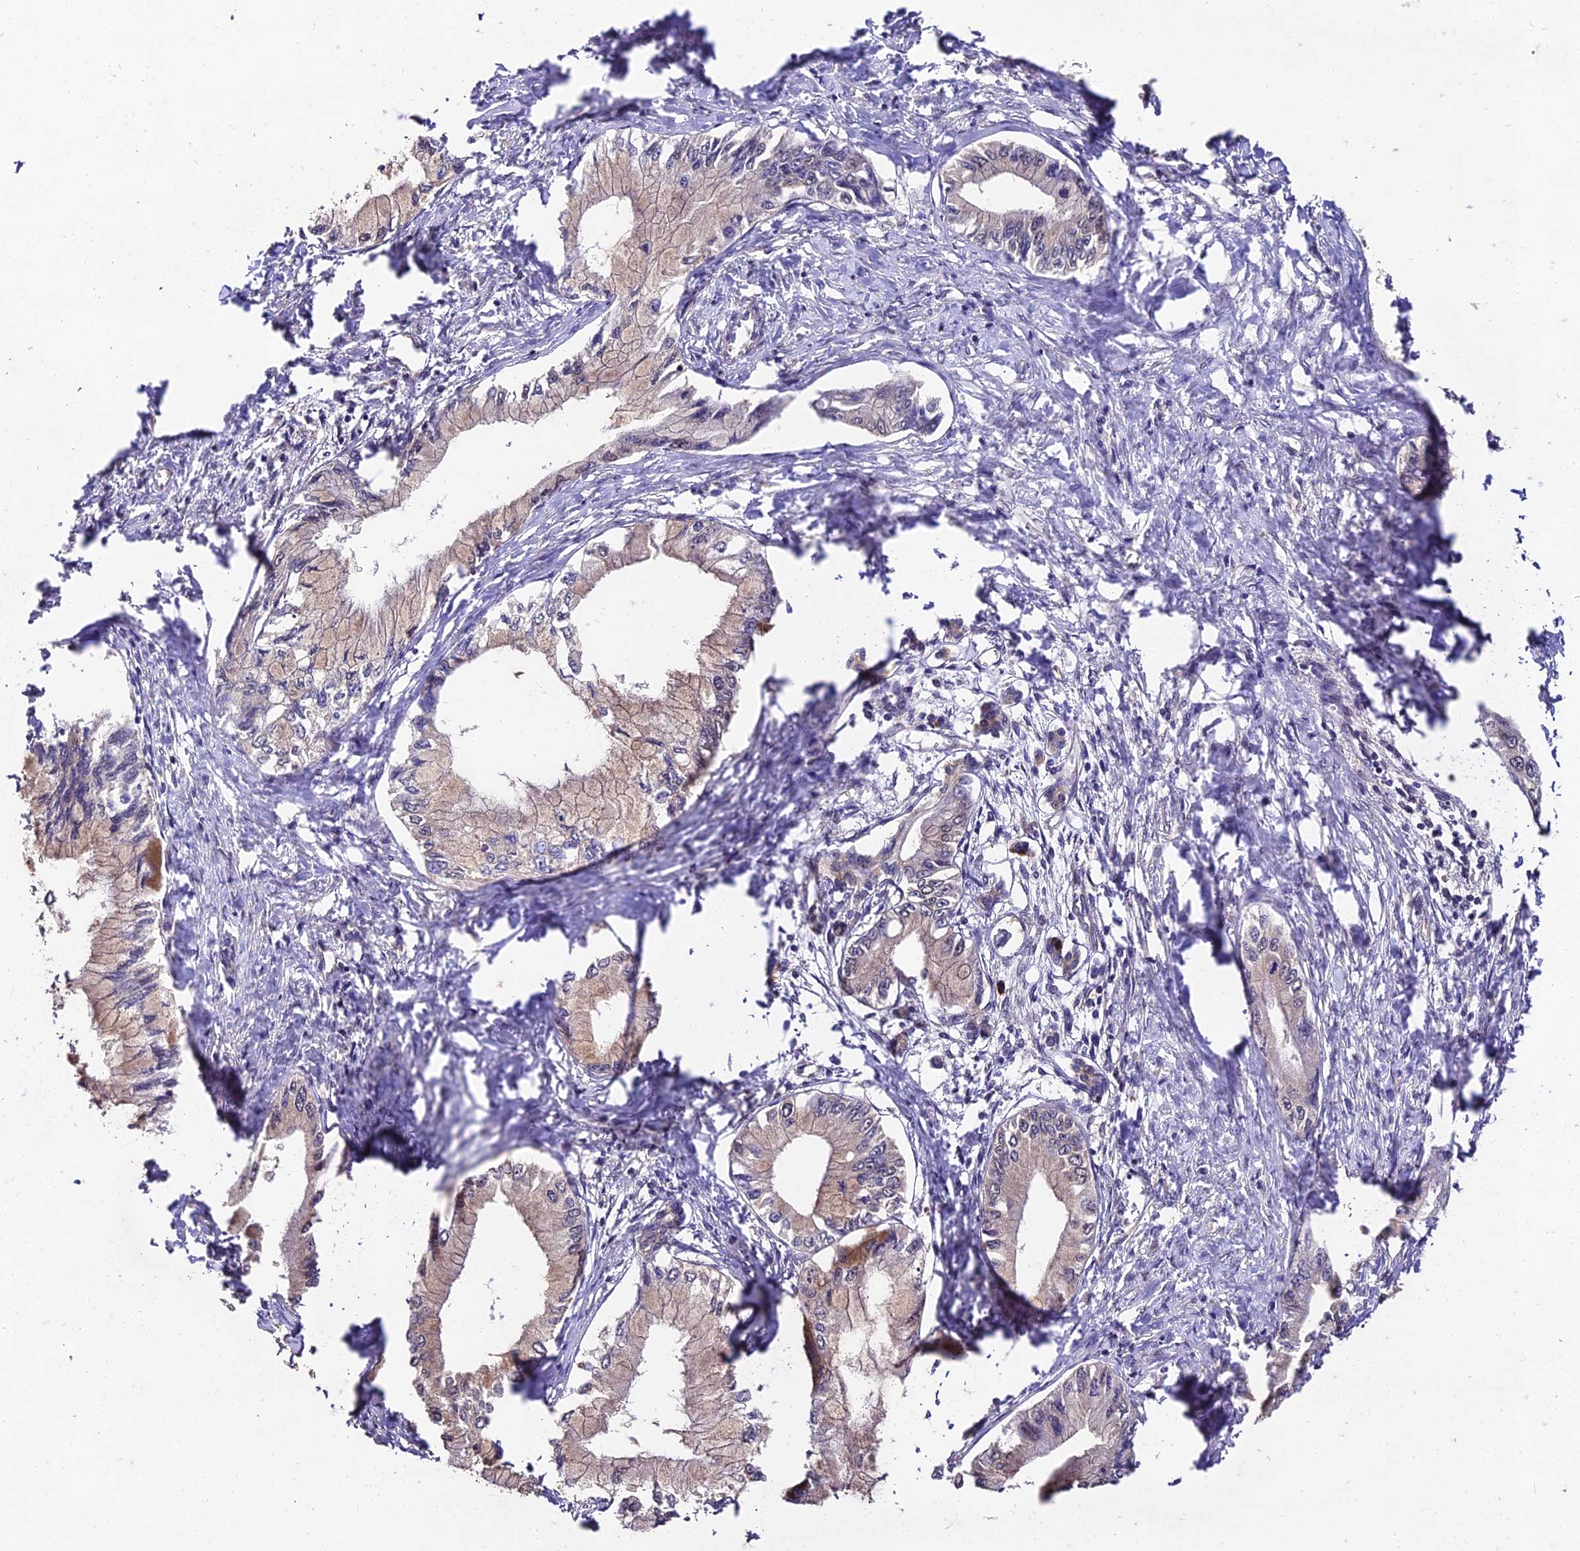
{"staining": {"intensity": "weak", "quantity": "<25%", "location": "cytoplasmic/membranous"}, "tissue": "pancreatic cancer", "cell_type": "Tumor cells", "image_type": "cancer", "snomed": [{"axis": "morphology", "description": "Adenocarcinoma, NOS"}, {"axis": "topography", "description": "Pancreas"}], "caption": "Tumor cells are negative for brown protein staining in pancreatic cancer.", "gene": "MKKS", "patient": {"sex": "male", "age": 48}}